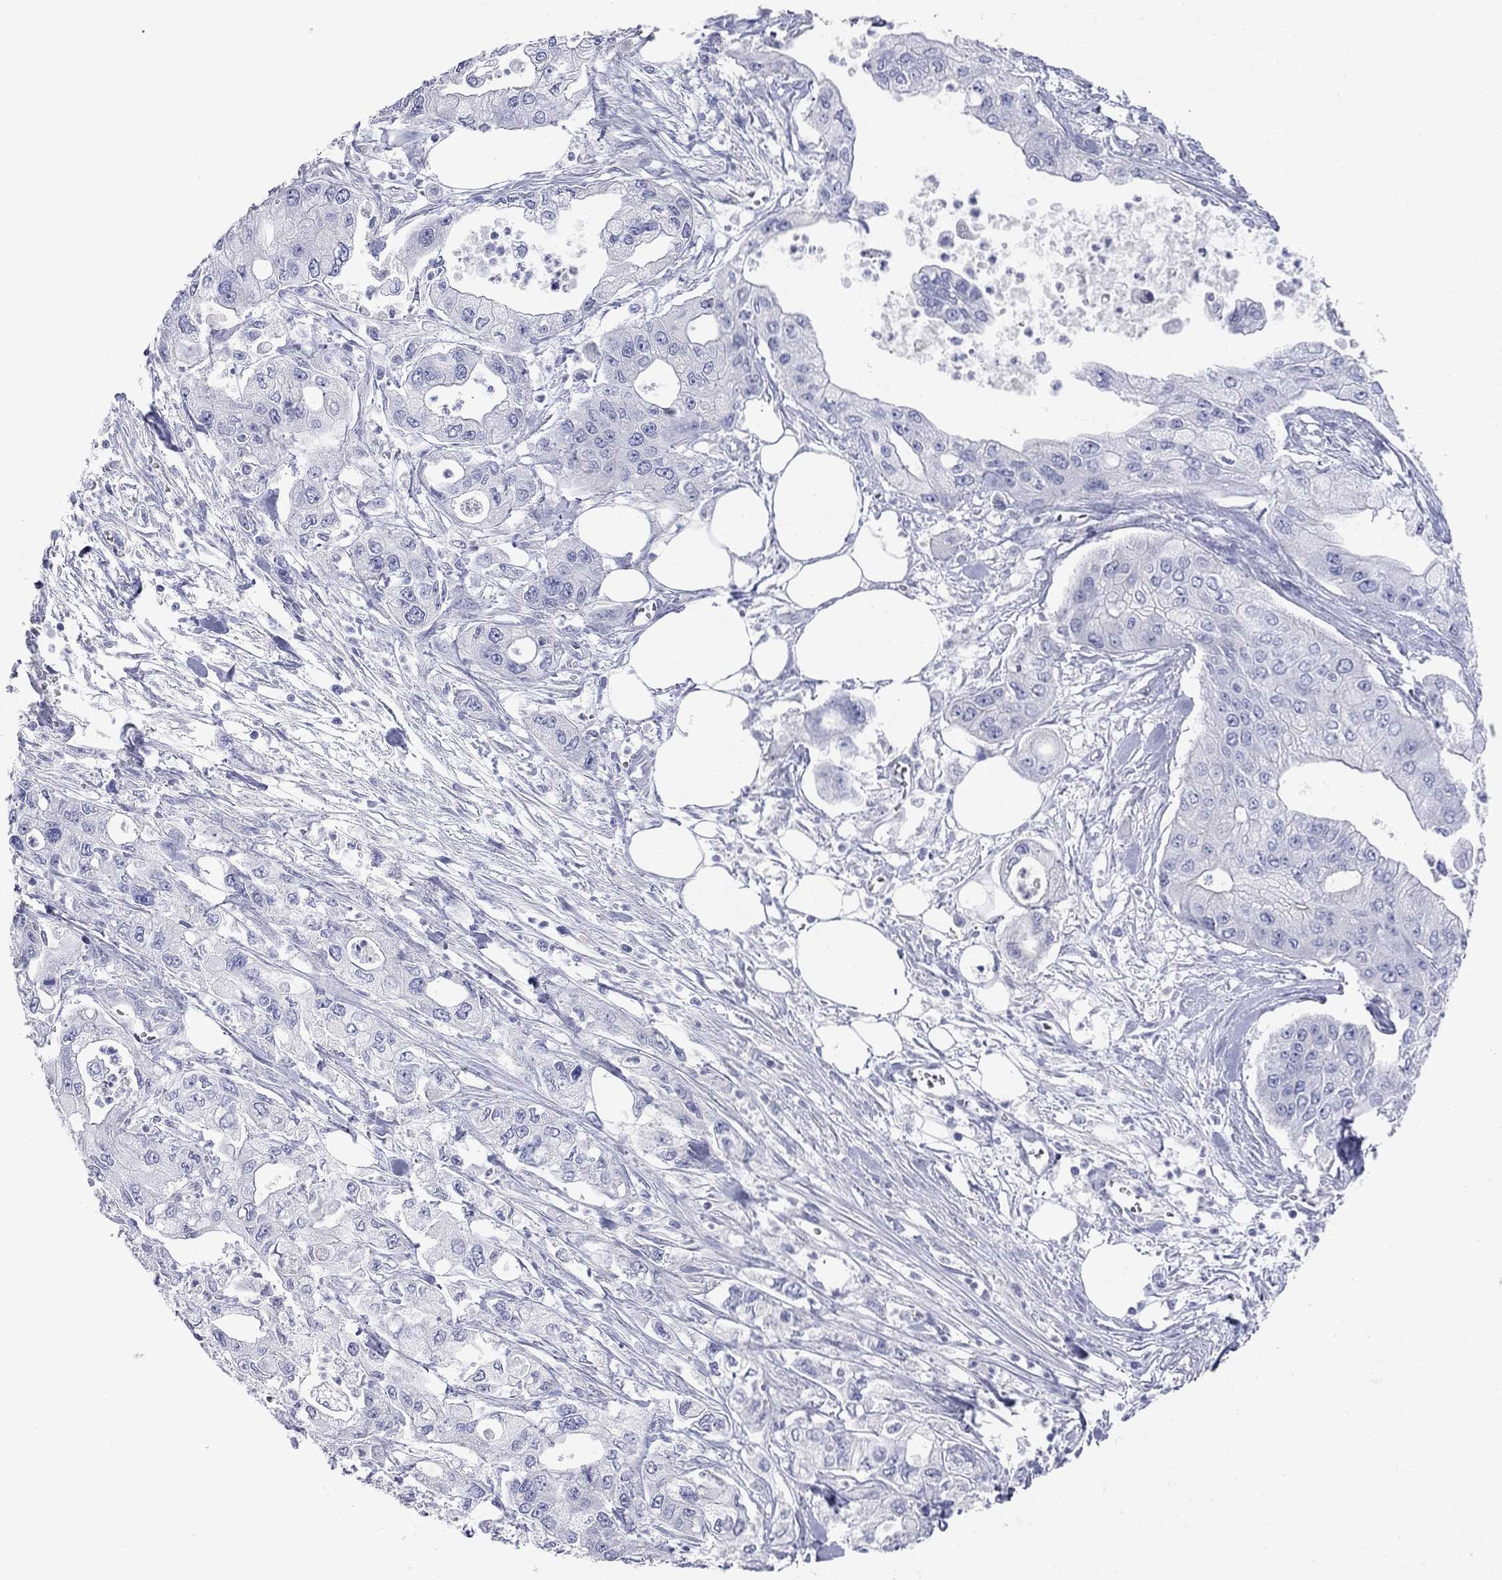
{"staining": {"intensity": "negative", "quantity": "none", "location": "none"}, "tissue": "pancreatic cancer", "cell_type": "Tumor cells", "image_type": "cancer", "snomed": [{"axis": "morphology", "description": "Adenocarcinoma, NOS"}, {"axis": "topography", "description": "Pancreas"}], "caption": "Immunohistochemistry (IHC) micrograph of human adenocarcinoma (pancreatic) stained for a protein (brown), which exhibits no staining in tumor cells.", "gene": "AOX1", "patient": {"sex": "male", "age": 70}}